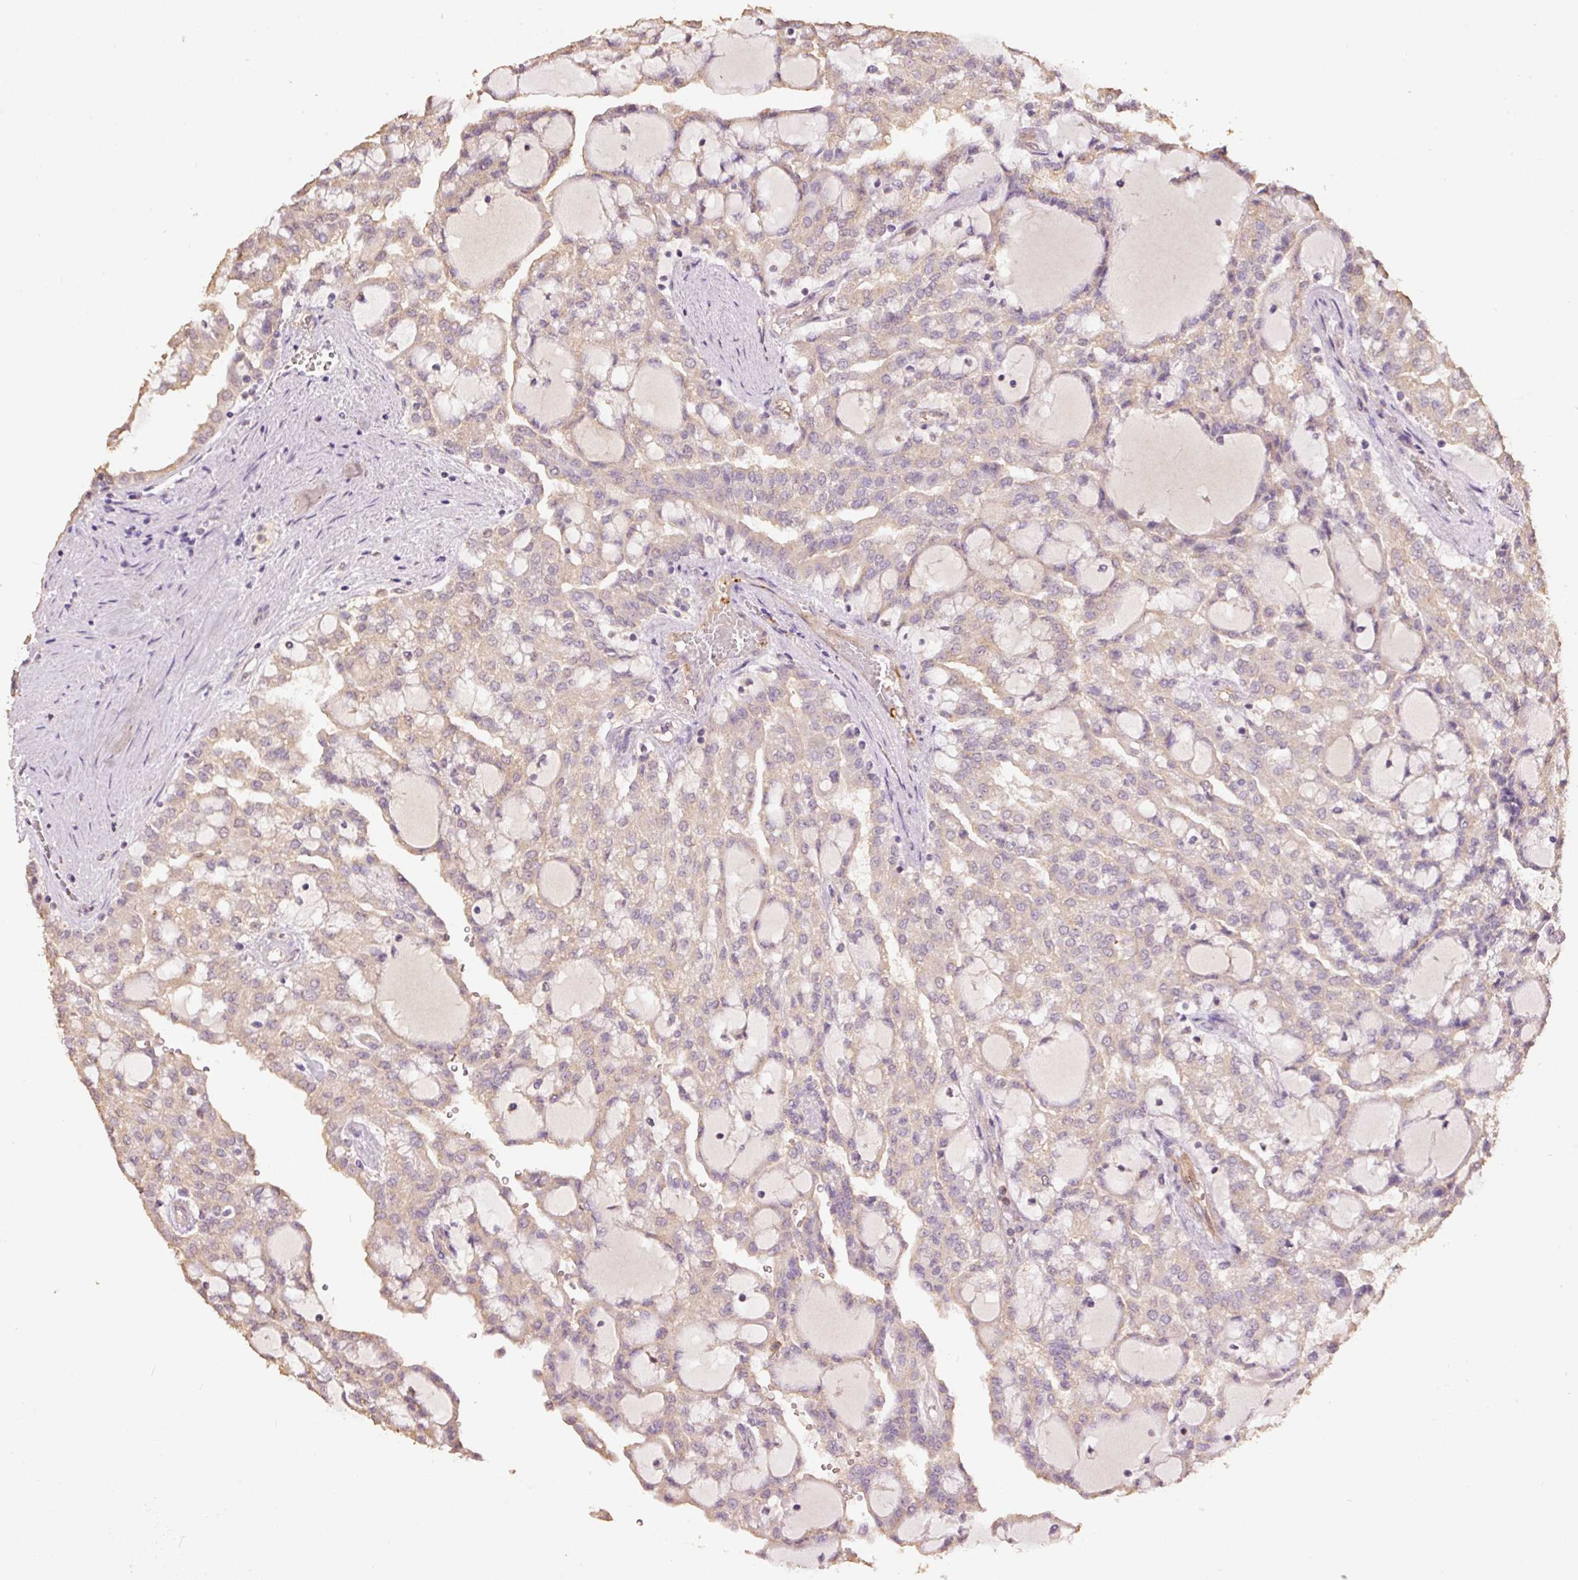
{"staining": {"intensity": "weak", "quantity": ">75%", "location": "cytoplasmic/membranous"}, "tissue": "renal cancer", "cell_type": "Tumor cells", "image_type": "cancer", "snomed": [{"axis": "morphology", "description": "Adenocarcinoma, NOS"}, {"axis": "topography", "description": "Kidney"}], "caption": "A low amount of weak cytoplasmic/membranous expression is seen in about >75% of tumor cells in adenocarcinoma (renal) tissue. (Brightfield microscopy of DAB IHC at high magnification).", "gene": "HERC2", "patient": {"sex": "male", "age": 63}}